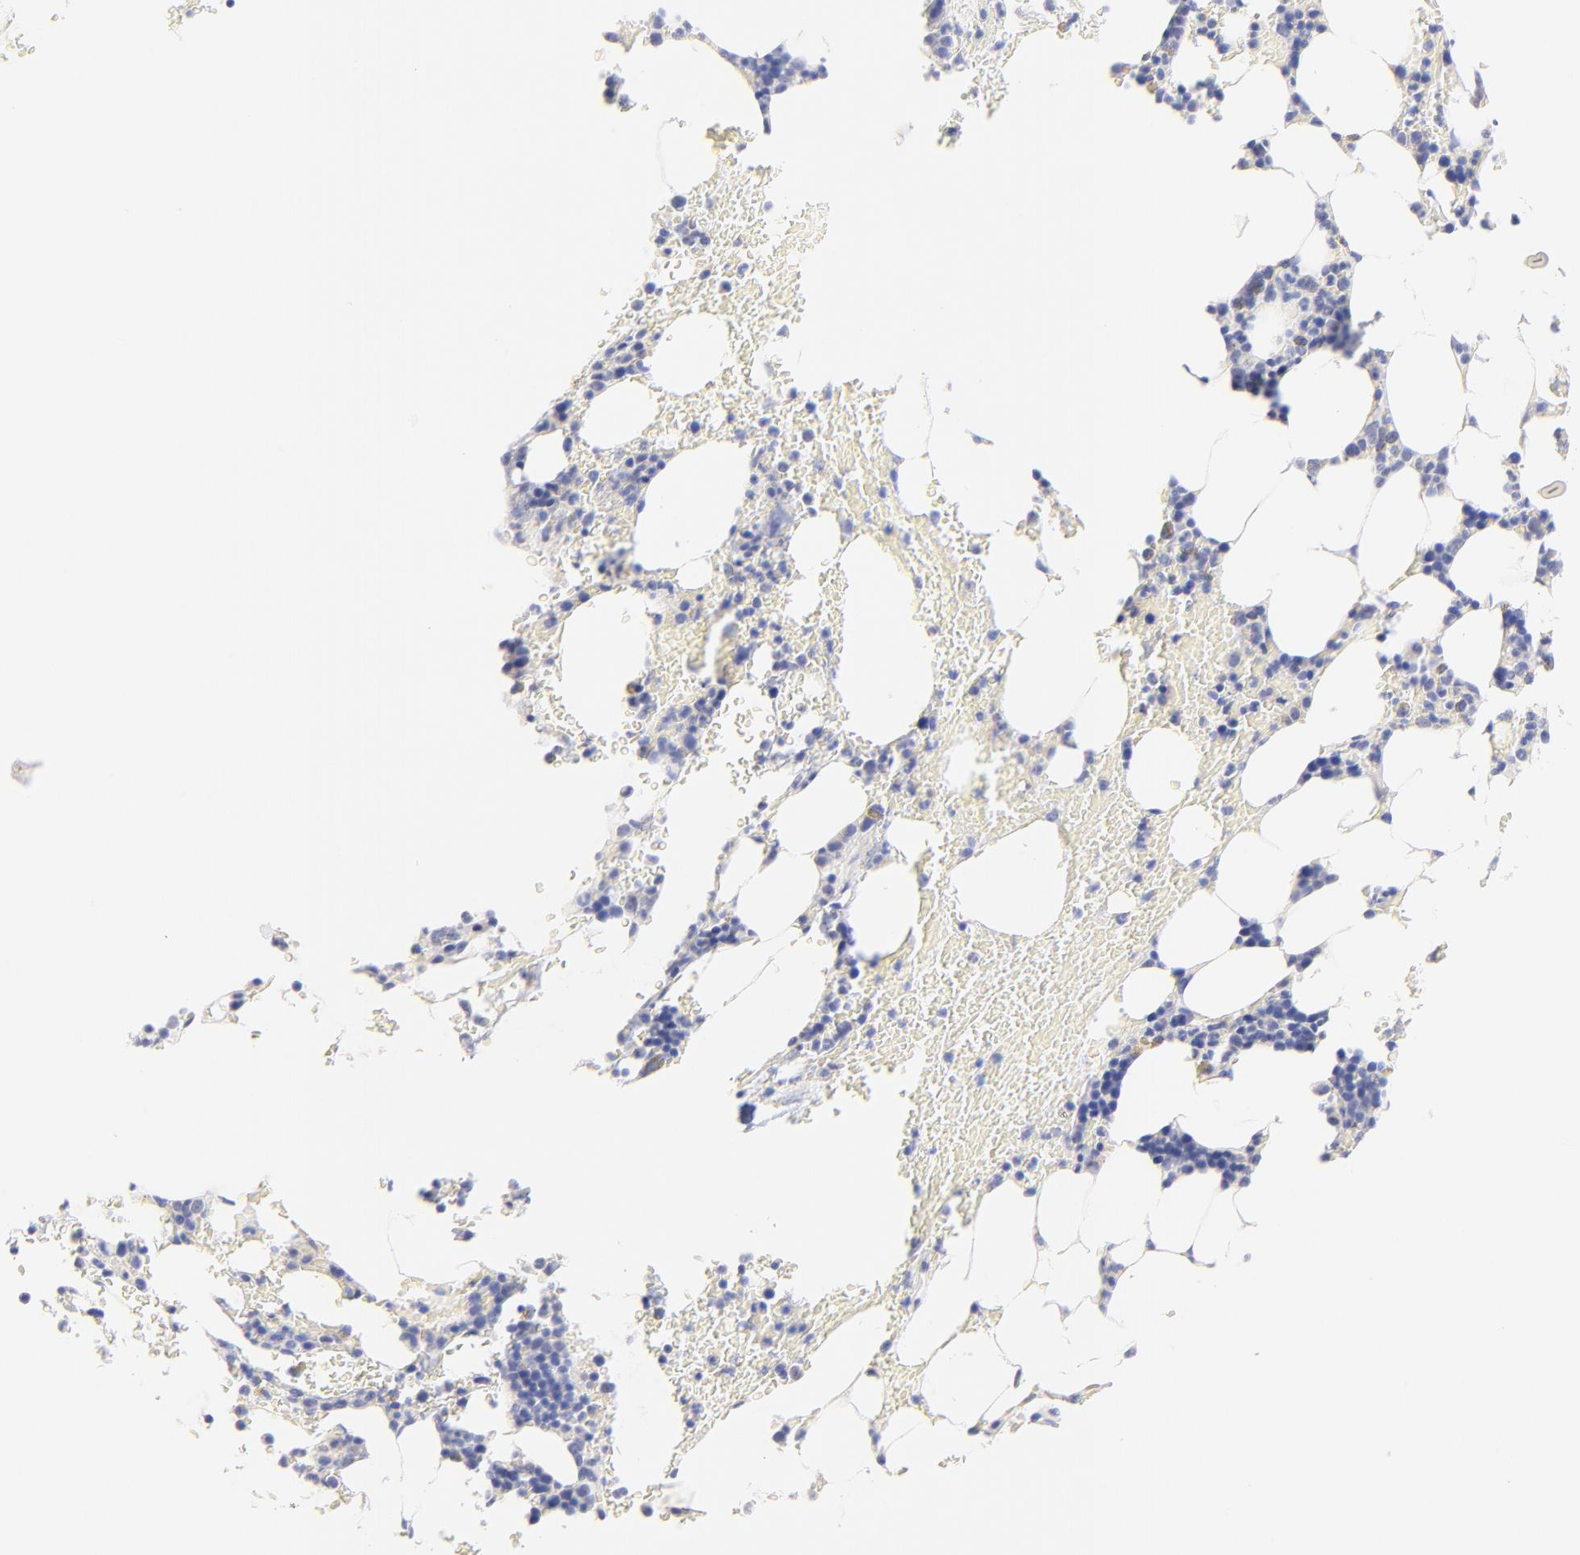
{"staining": {"intensity": "negative", "quantity": "none", "location": "none"}, "tissue": "bone marrow", "cell_type": "Hematopoietic cells", "image_type": "normal", "snomed": [{"axis": "morphology", "description": "Normal tissue, NOS"}, {"axis": "topography", "description": "Bone marrow"}], "caption": "Human bone marrow stained for a protein using immunohistochemistry (IHC) shows no staining in hematopoietic cells.", "gene": "RAB3A", "patient": {"sex": "female", "age": 73}}